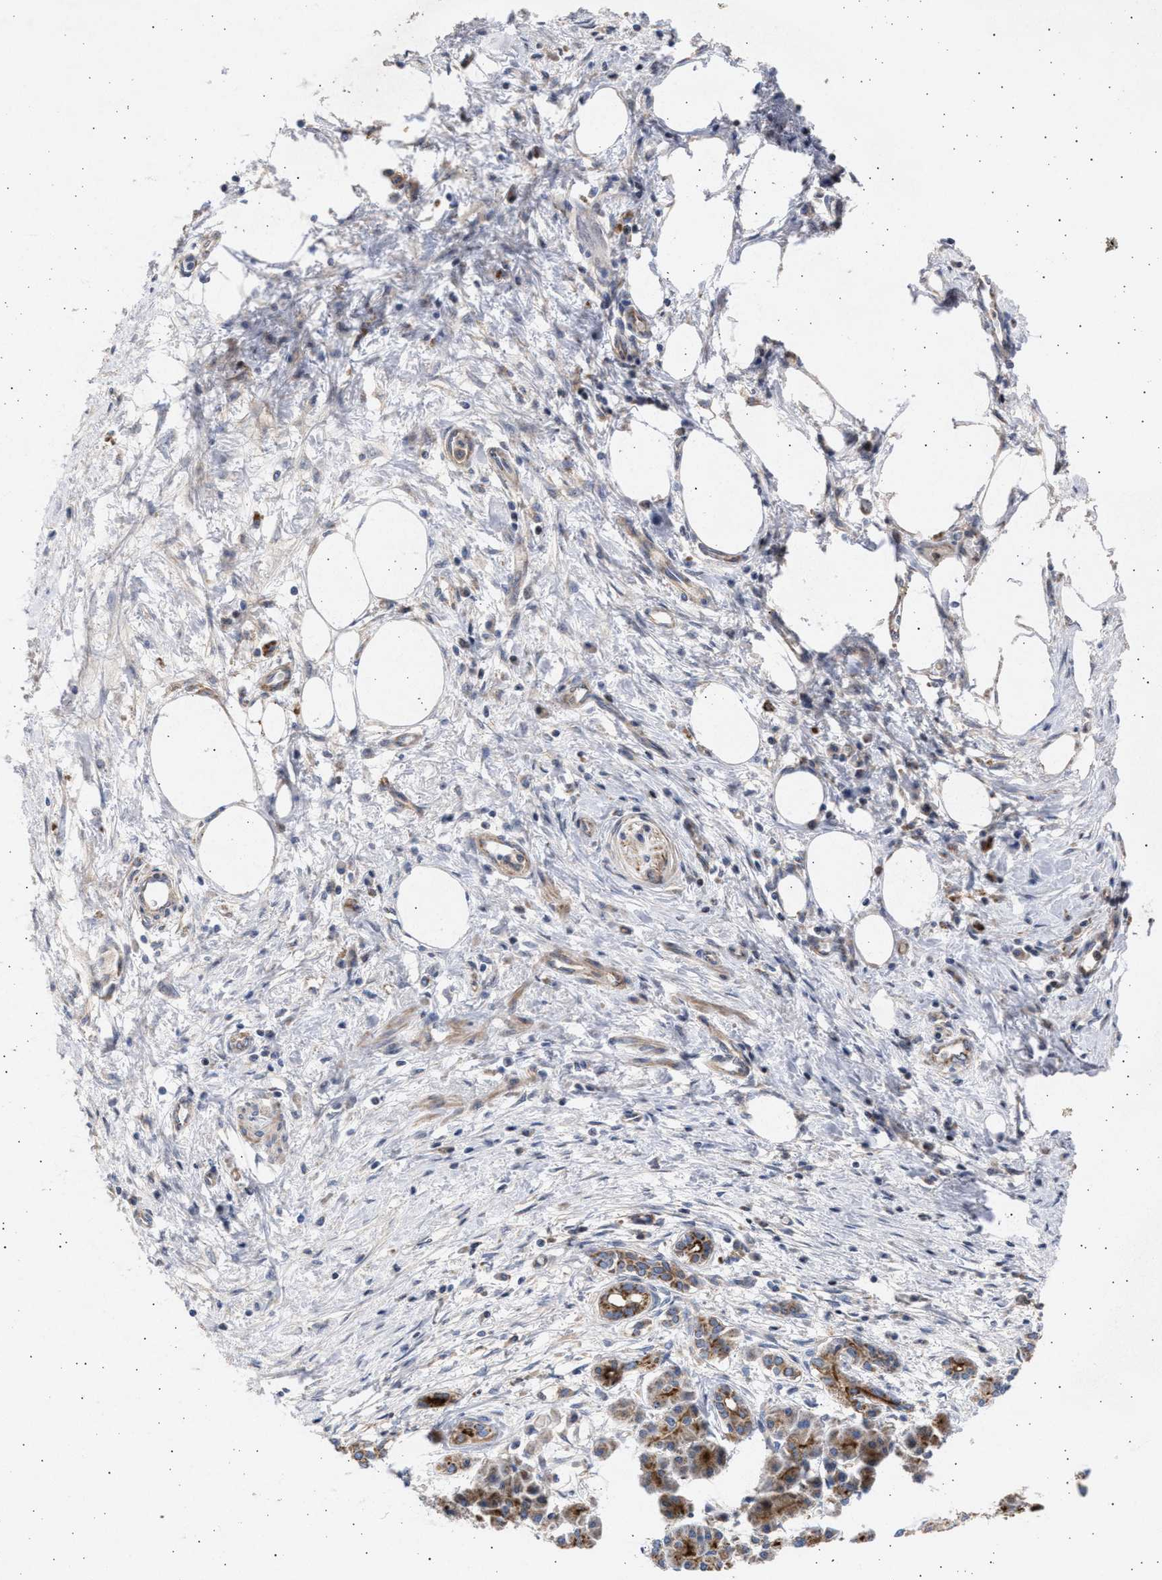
{"staining": {"intensity": "strong", "quantity": ">75%", "location": "cytoplasmic/membranous"}, "tissue": "pancreatic cancer", "cell_type": "Tumor cells", "image_type": "cancer", "snomed": [{"axis": "morphology", "description": "Adenocarcinoma, NOS"}, {"axis": "topography", "description": "Pancreas"}], "caption": "Human pancreatic cancer (adenocarcinoma) stained for a protein (brown) exhibits strong cytoplasmic/membranous positive positivity in about >75% of tumor cells.", "gene": "TTC19", "patient": {"sex": "female", "age": 70}}